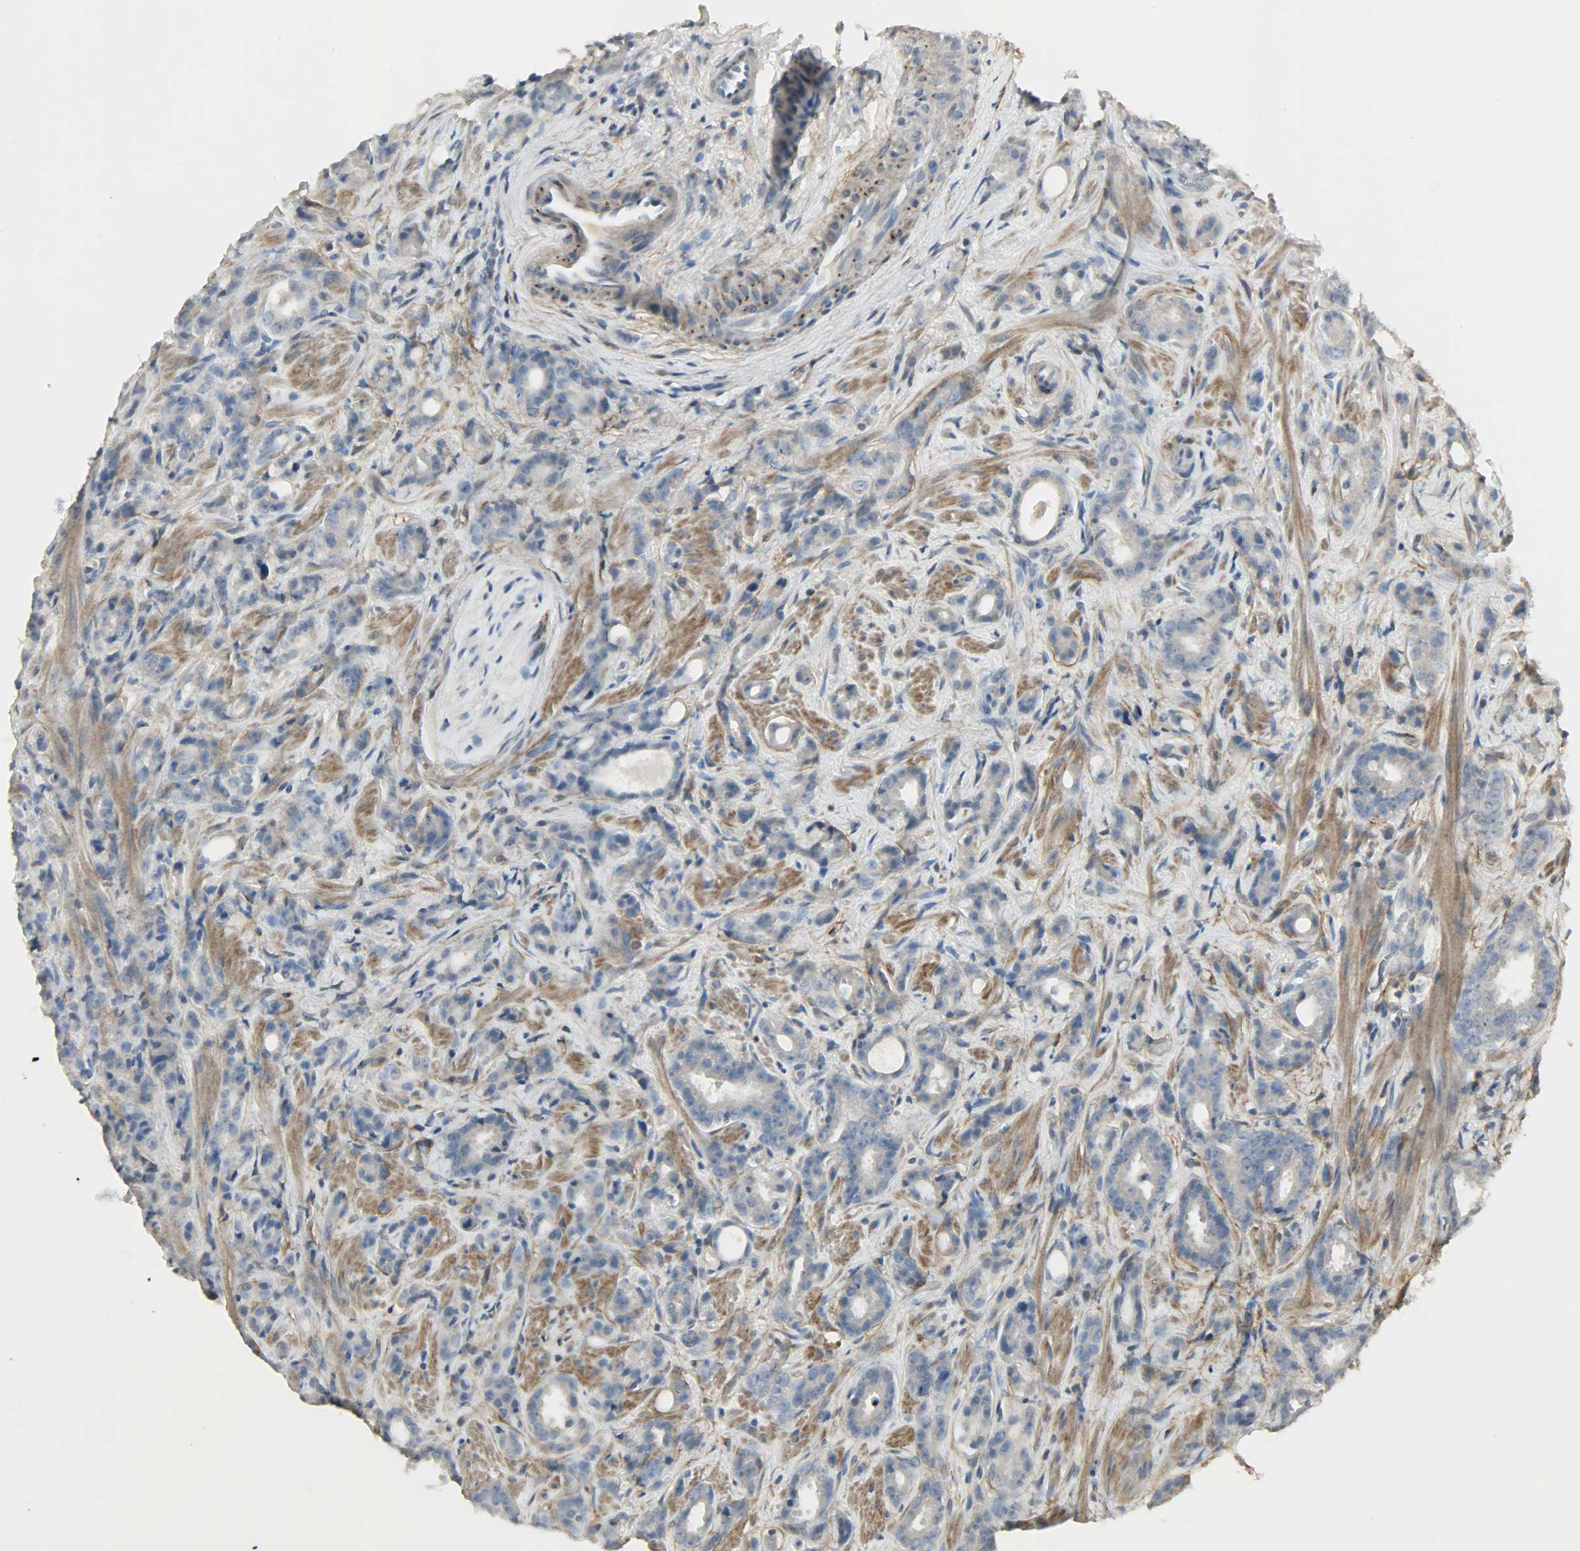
{"staining": {"intensity": "negative", "quantity": "none", "location": "none"}, "tissue": "prostate cancer", "cell_type": "Tumor cells", "image_type": "cancer", "snomed": [{"axis": "morphology", "description": "Adenocarcinoma, Low grade"}, {"axis": "topography", "description": "Prostate"}], "caption": "There is no significant expression in tumor cells of prostate adenocarcinoma (low-grade).", "gene": "ENPEP", "patient": {"sex": "male", "age": 57}}